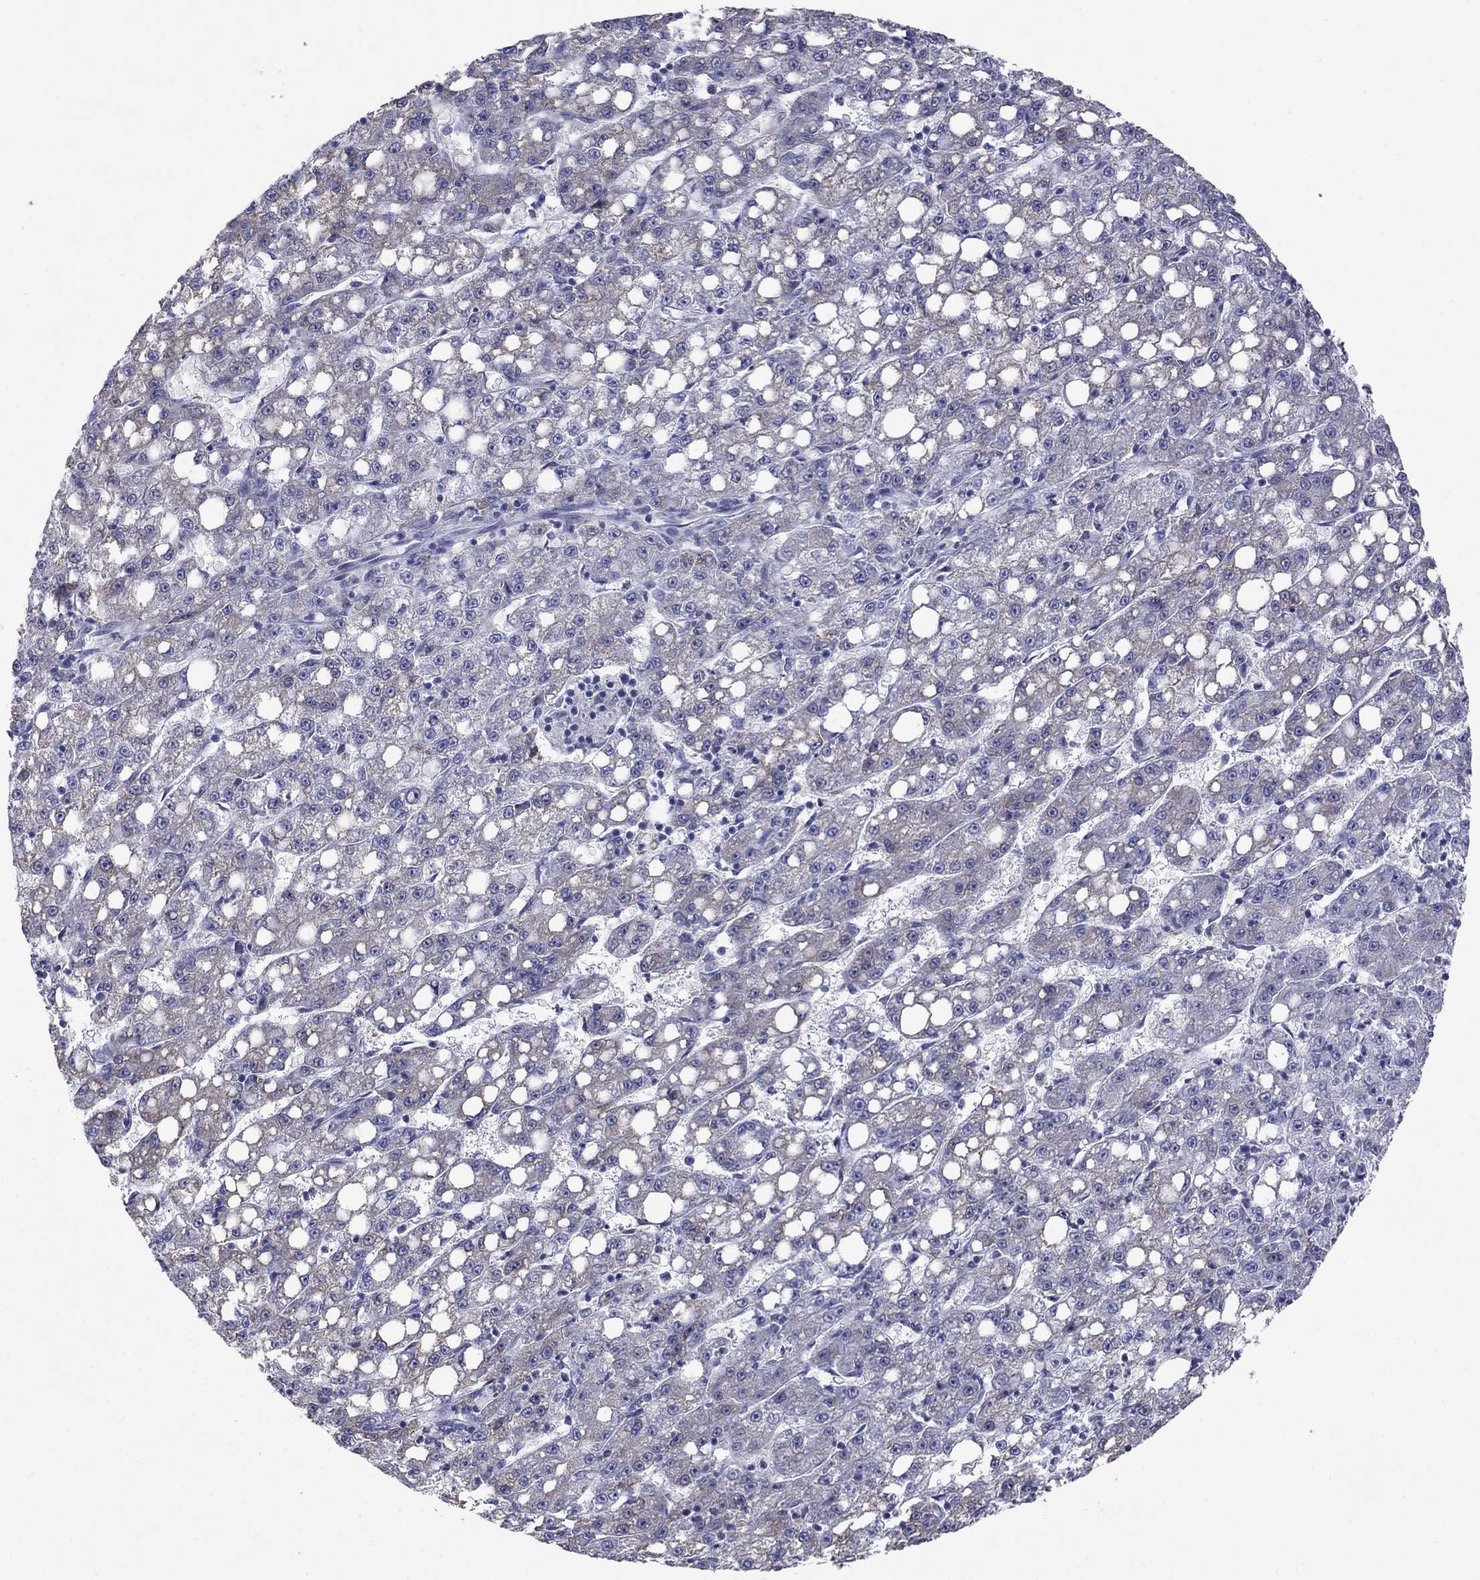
{"staining": {"intensity": "negative", "quantity": "none", "location": "none"}, "tissue": "liver cancer", "cell_type": "Tumor cells", "image_type": "cancer", "snomed": [{"axis": "morphology", "description": "Carcinoma, Hepatocellular, NOS"}, {"axis": "topography", "description": "Liver"}], "caption": "Tumor cells are negative for protein expression in human hepatocellular carcinoma (liver).", "gene": "TMPRSS11A", "patient": {"sex": "female", "age": 65}}